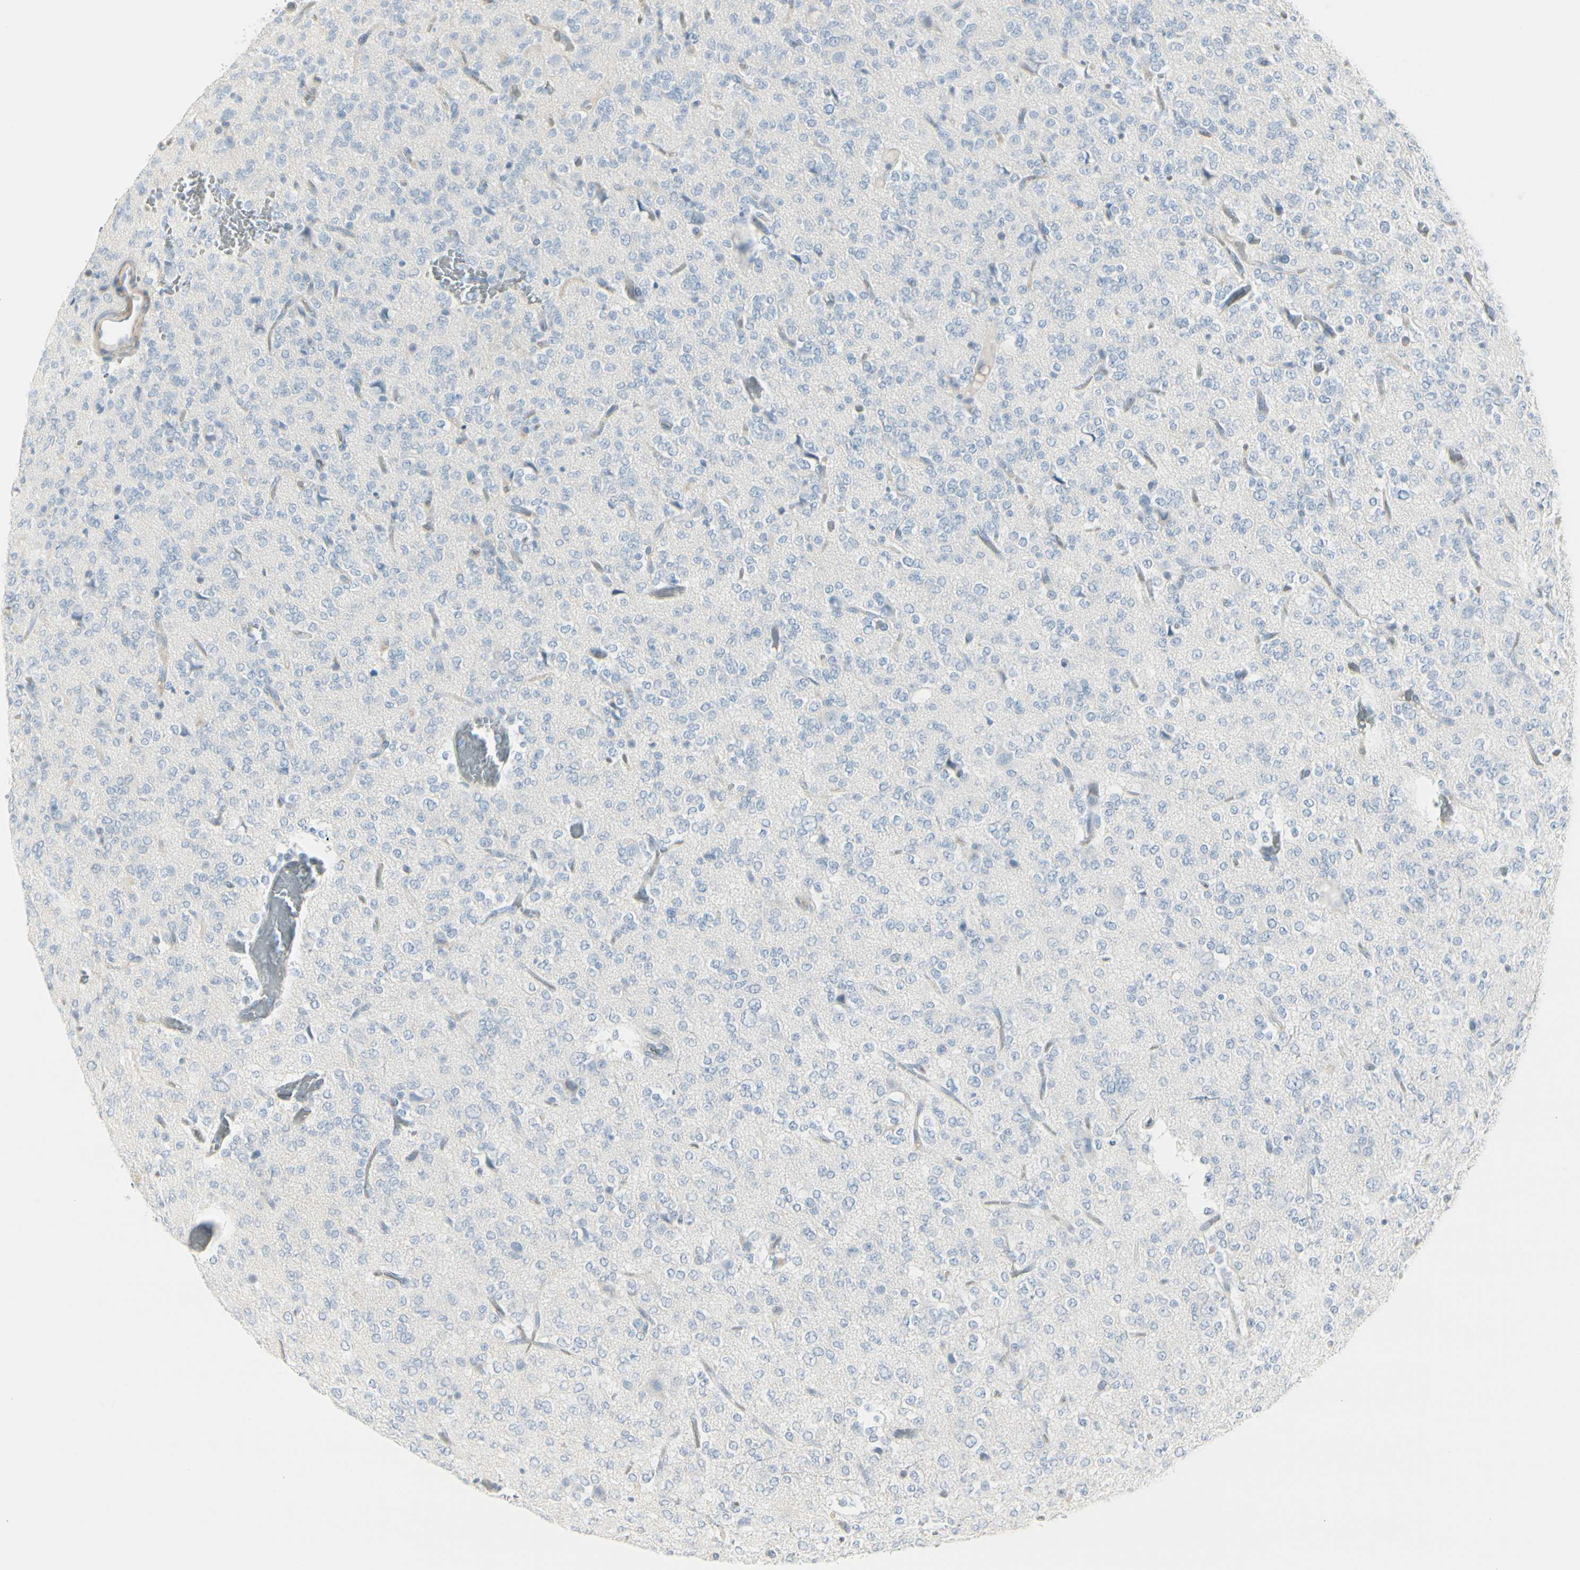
{"staining": {"intensity": "negative", "quantity": "none", "location": "none"}, "tissue": "glioma", "cell_type": "Tumor cells", "image_type": "cancer", "snomed": [{"axis": "morphology", "description": "Glioma, malignant, Low grade"}, {"axis": "topography", "description": "Brain"}], "caption": "This is a image of immunohistochemistry (IHC) staining of malignant glioma (low-grade), which shows no staining in tumor cells.", "gene": "CDHR5", "patient": {"sex": "male", "age": 38}}